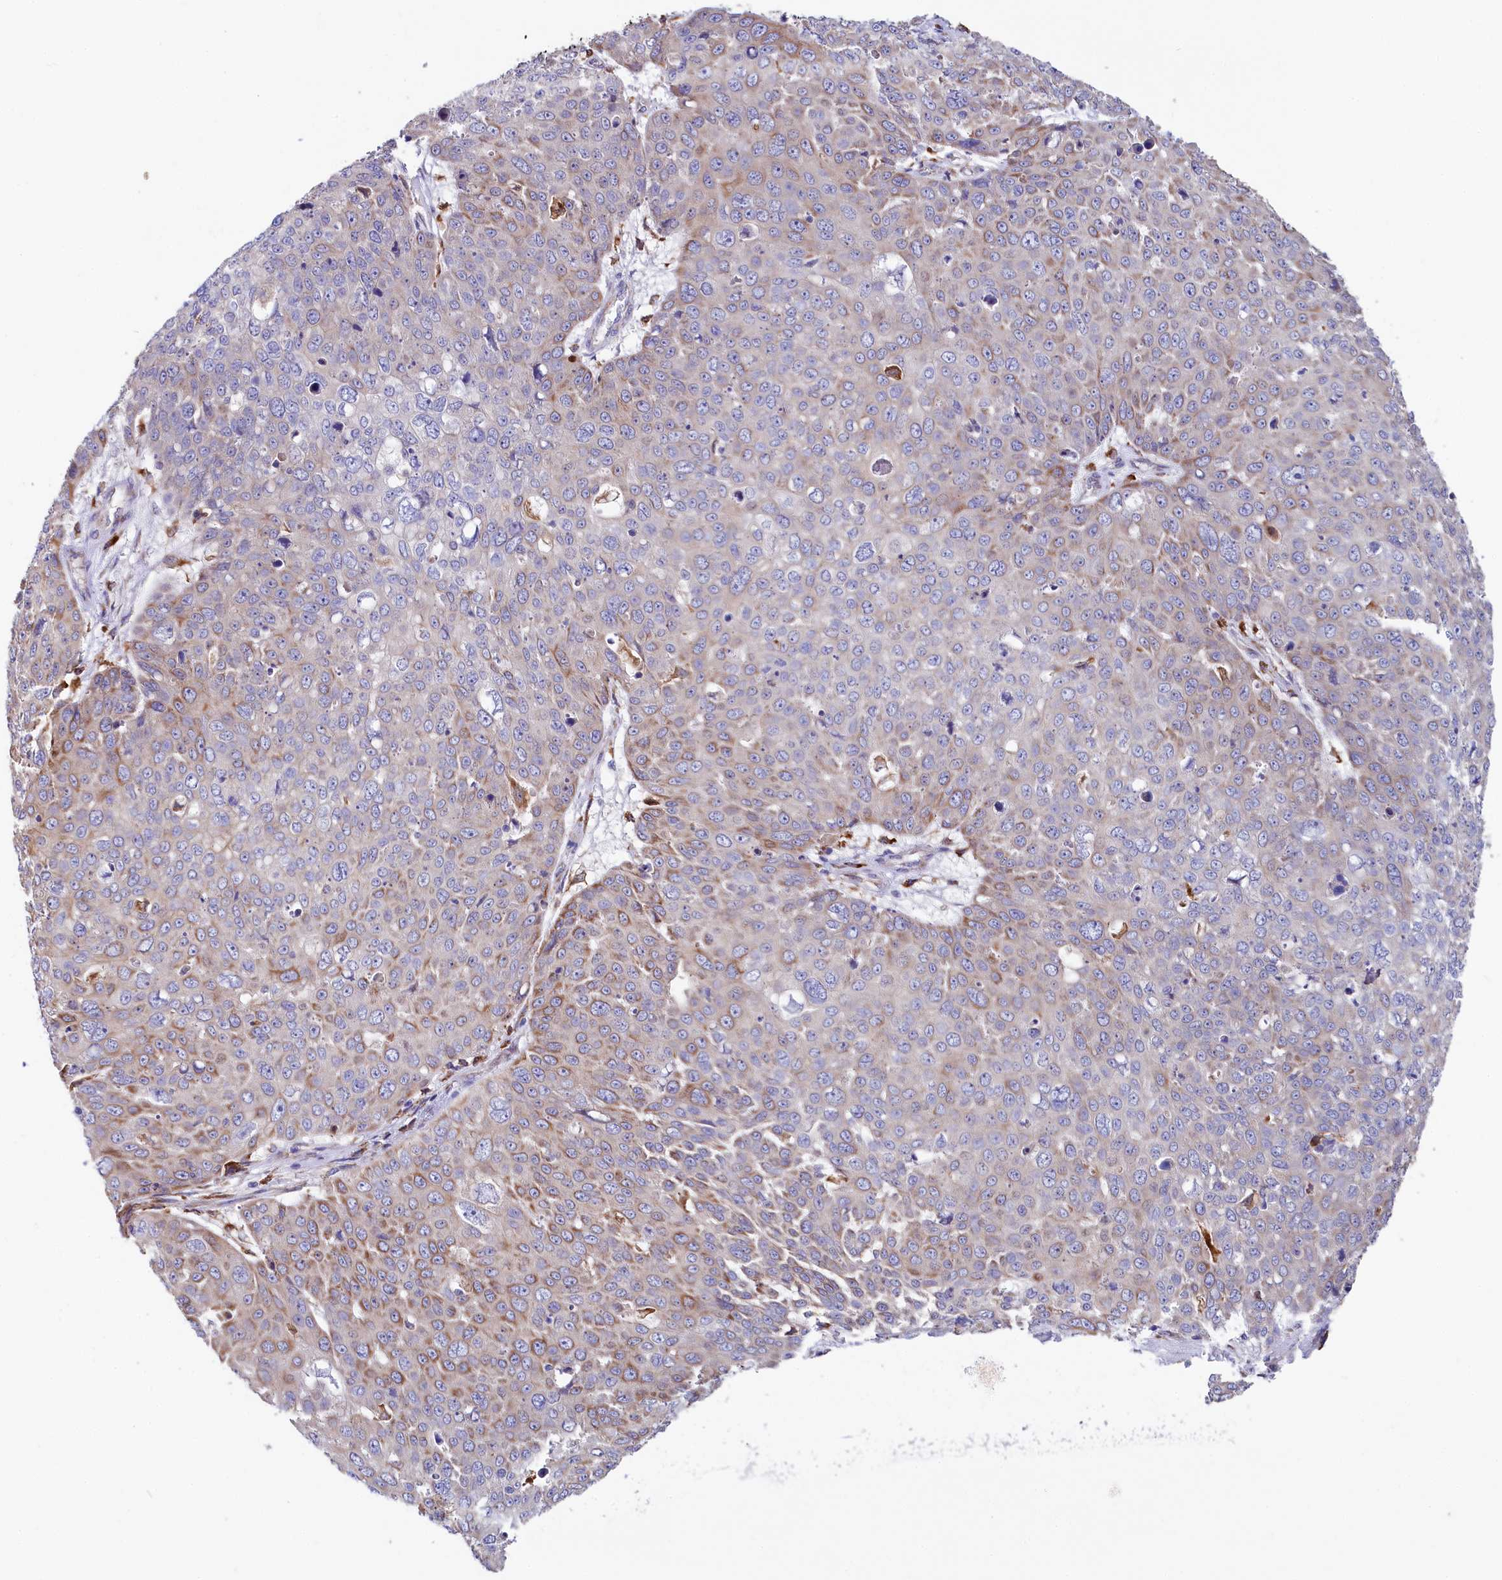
{"staining": {"intensity": "weak", "quantity": "<25%", "location": "cytoplasmic/membranous"}, "tissue": "skin cancer", "cell_type": "Tumor cells", "image_type": "cancer", "snomed": [{"axis": "morphology", "description": "Squamous cell carcinoma, NOS"}, {"axis": "topography", "description": "Skin"}], "caption": "This is a micrograph of IHC staining of skin squamous cell carcinoma, which shows no expression in tumor cells.", "gene": "CHID1", "patient": {"sex": "male", "age": 71}}